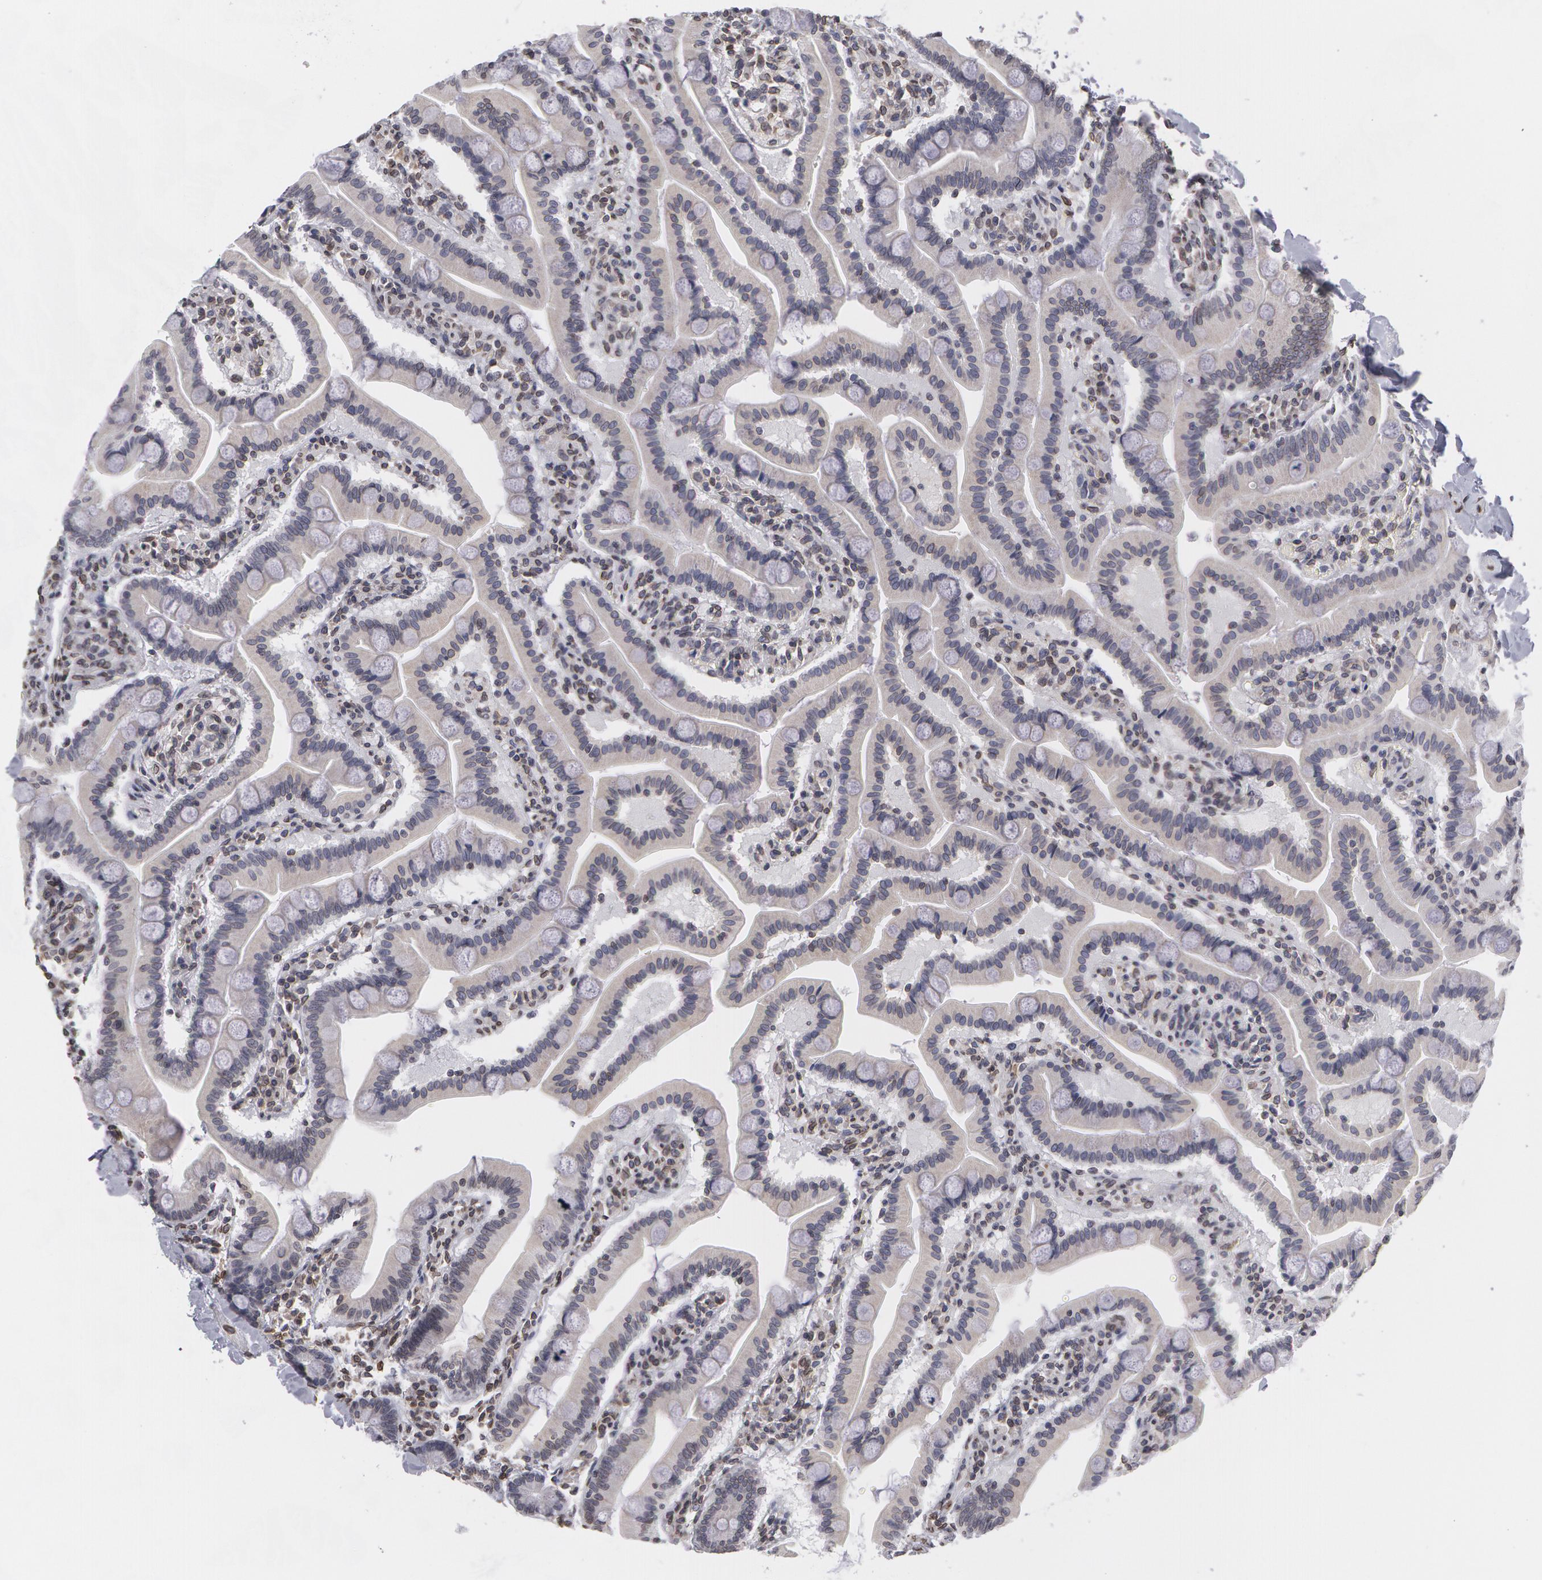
{"staining": {"intensity": "weak", "quantity": "25%-75%", "location": "cytoplasmic/membranous,nuclear"}, "tissue": "duodenum", "cell_type": "Glandular cells", "image_type": "normal", "snomed": [{"axis": "morphology", "description": "Normal tissue, NOS"}, {"axis": "topography", "description": "Duodenum"}], "caption": "The histopathology image displays staining of benign duodenum, revealing weak cytoplasmic/membranous,nuclear protein staining (brown color) within glandular cells. (DAB IHC with brightfield microscopy, high magnification).", "gene": "EMD", "patient": {"sex": "female", "age": 77}}